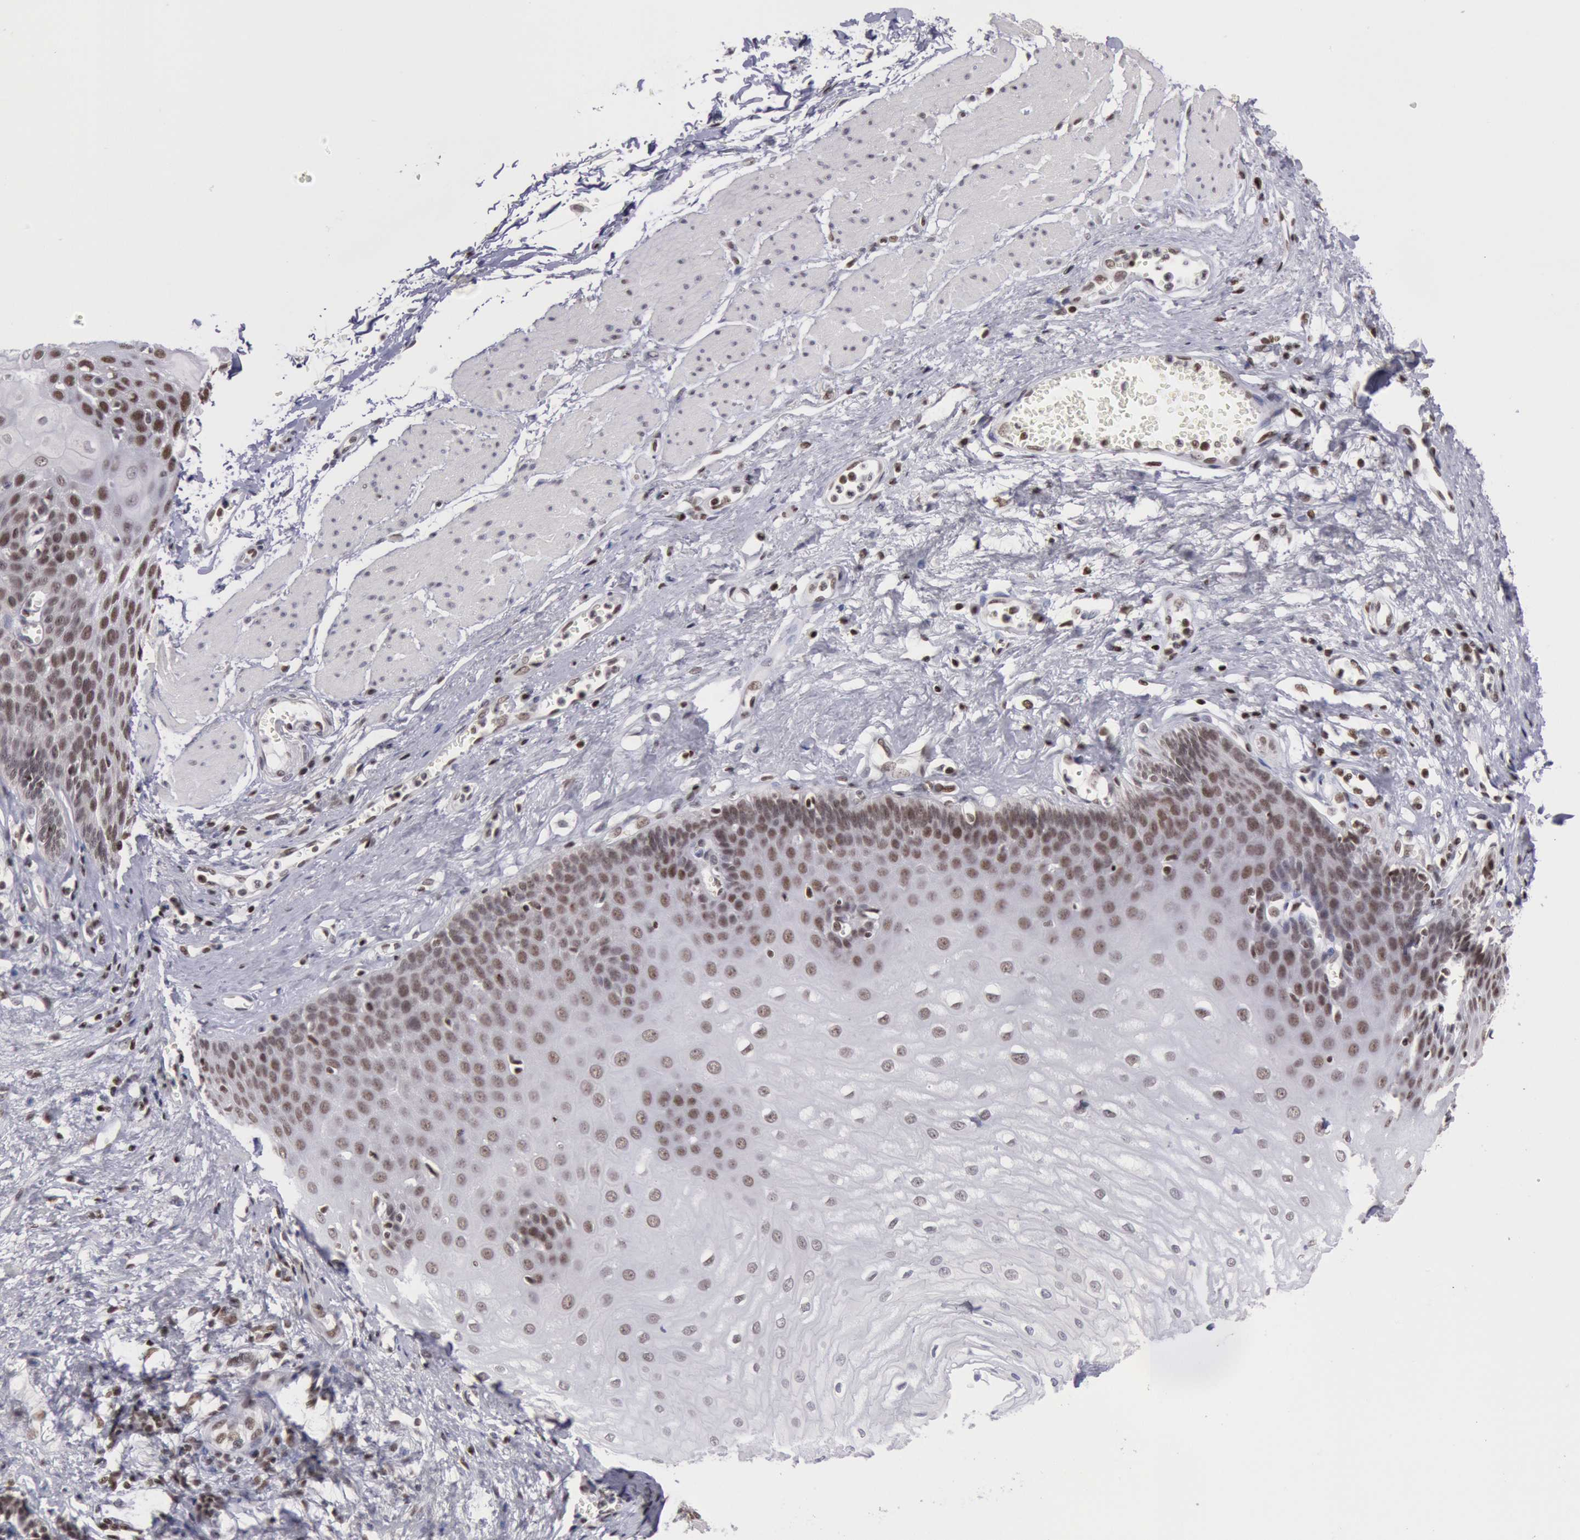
{"staining": {"intensity": "moderate", "quantity": ">75%", "location": "nuclear"}, "tissue": "esophagus", "cell_type": "Squamous epithelial cells", "image_type": "normal", "snomed": [{"axis": "morphology", "description": "Normal tissue, NOS"}, {"axis": "topography", "description": "Esophagus"}], "caption": "Benign esophagus was stained to show a protein in brown. There is medium levels of moderate nuclear expression in about >75% of squamous epithelial cells. Using DAB (brown) and hematoxylin (blue) stains, captured at high magnification using brightfield microscopy.", "gene": "NKAP", "patient": {"sex": "male", "age": 65}}